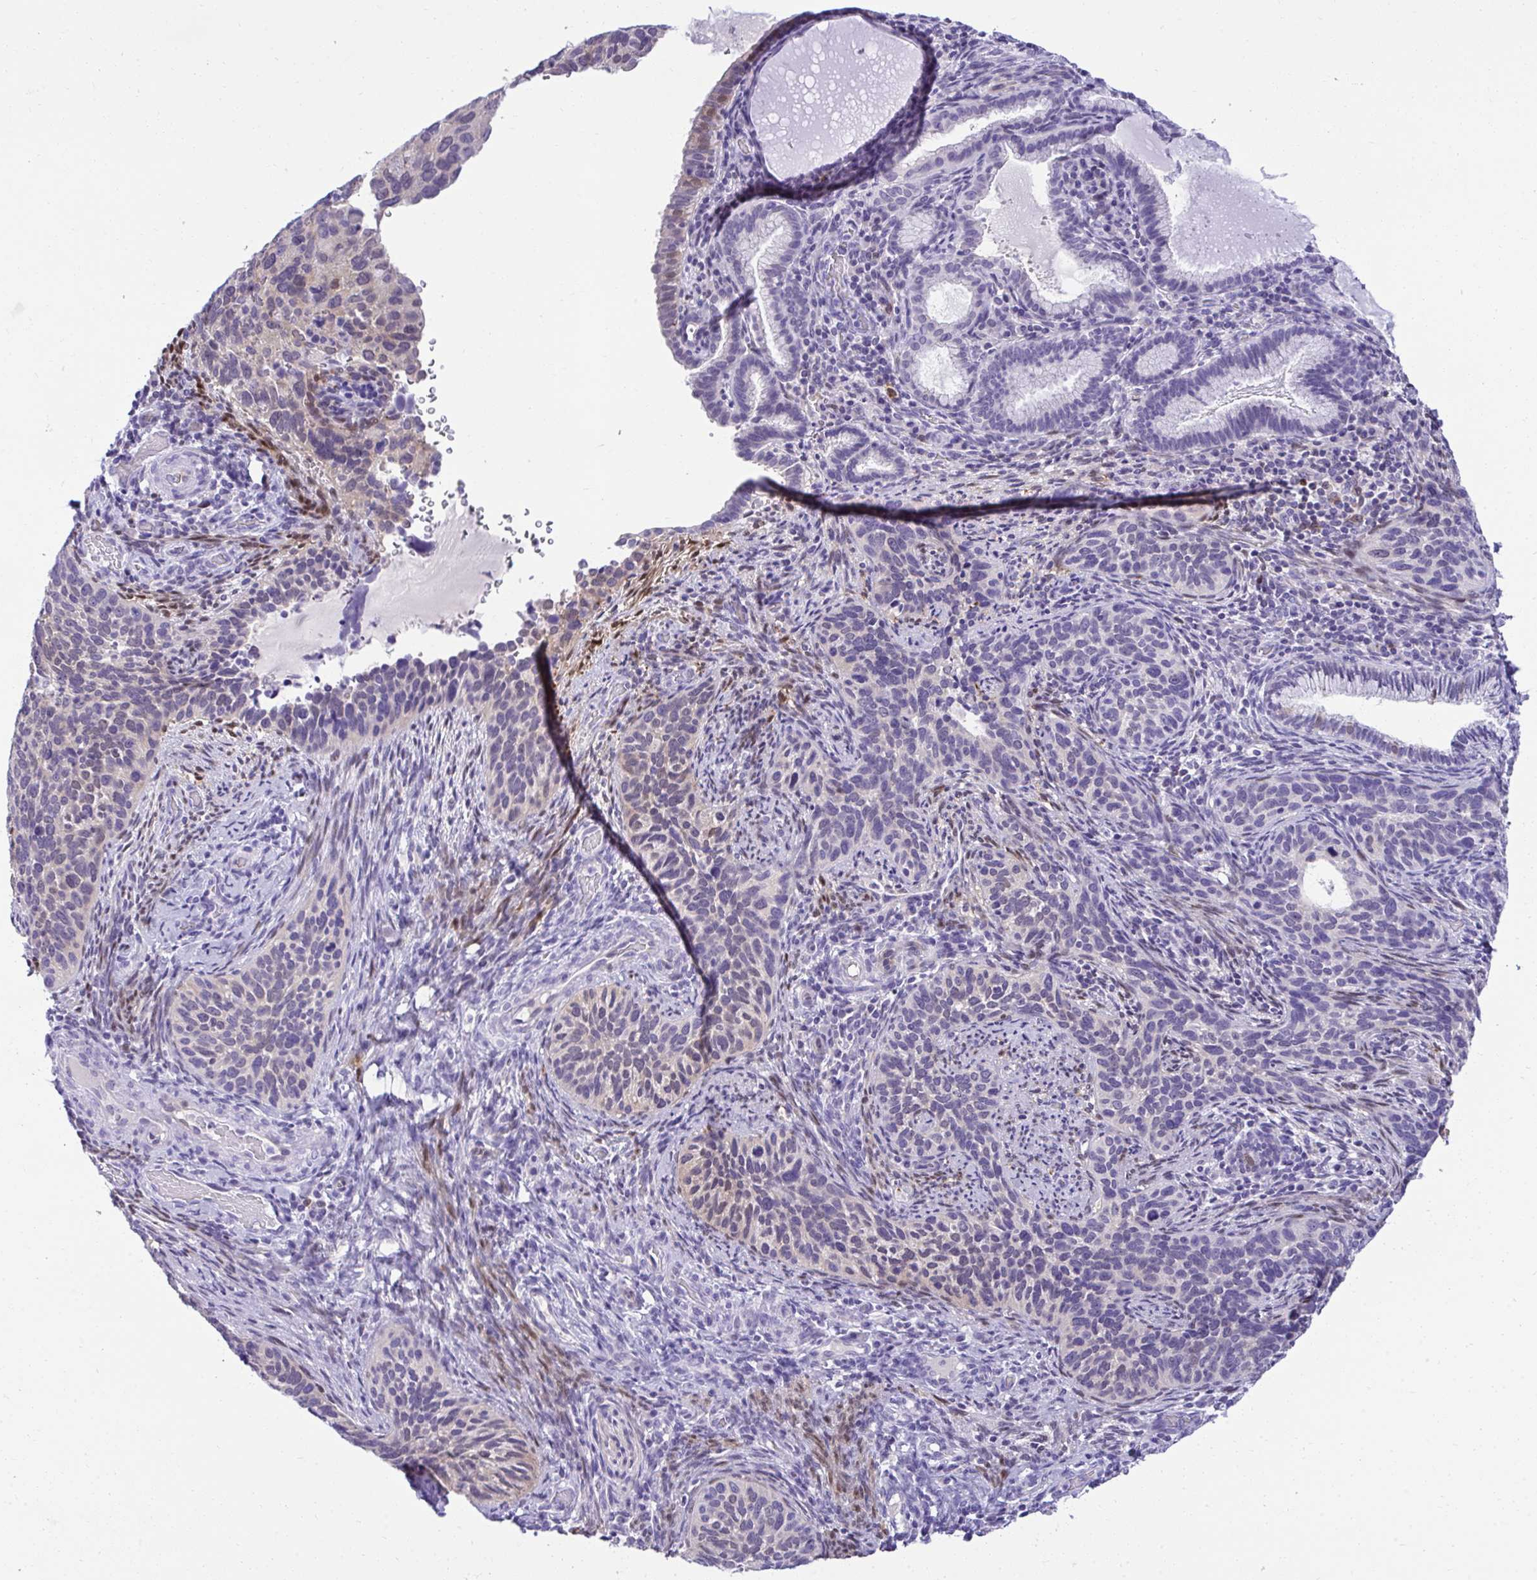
{"staining": {"intensity": "negative", "quantity": "none", "location": "none"}, "tissue": "cervical cancer", "cell_type": "Tumor cells", "image_type": "cancer", "snomed": [{"axis": "morphology", "description": "Squamous cell carcinoma, NOS"}, {"axis": "topography", "description": "Cervix"}], "caption": "A photomicrograph of human cervical squamous cell carcinoma is negative for staining in tumor cells.", "gene": "PGM2L1", "patient": {"sex": "female", "age": 51}}